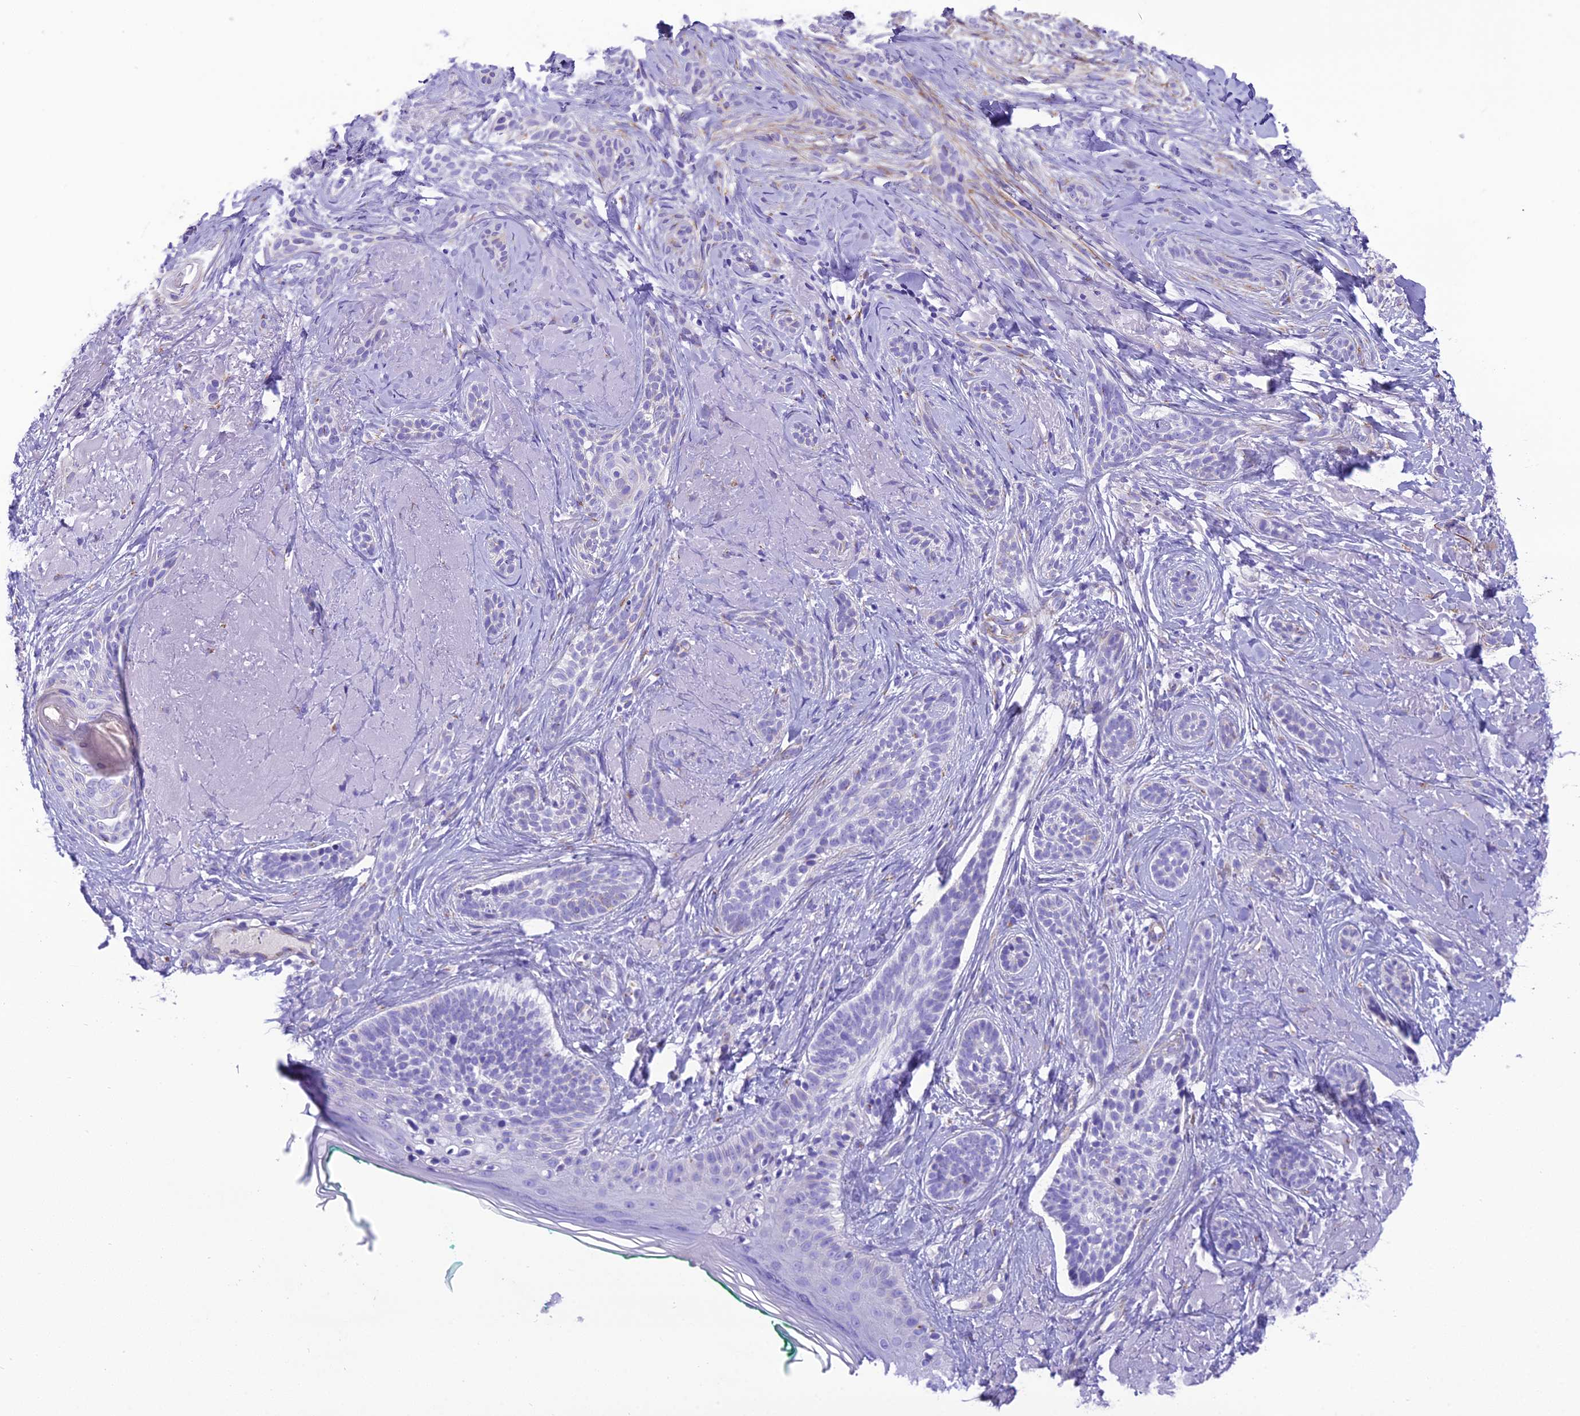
{"staining": {"intensity": "negative", "quantity": "none", "location": "none"}, "tissue": "skin cancer", "cell_type": "Tumor cells", "image_type": "cancer", "snomed": [{"axis": "morphology", "description": "Basal cell carcinoma"}, {"axis": "topography", "description": "Skin"}], "caption": "This is a photomicrograph of immunohistochemistry (IHC) staining of skin cancer, which shows no positivity in tumor cells.", "gene": "GFRA1", "patient": {"sex": "male", "age": 71}}